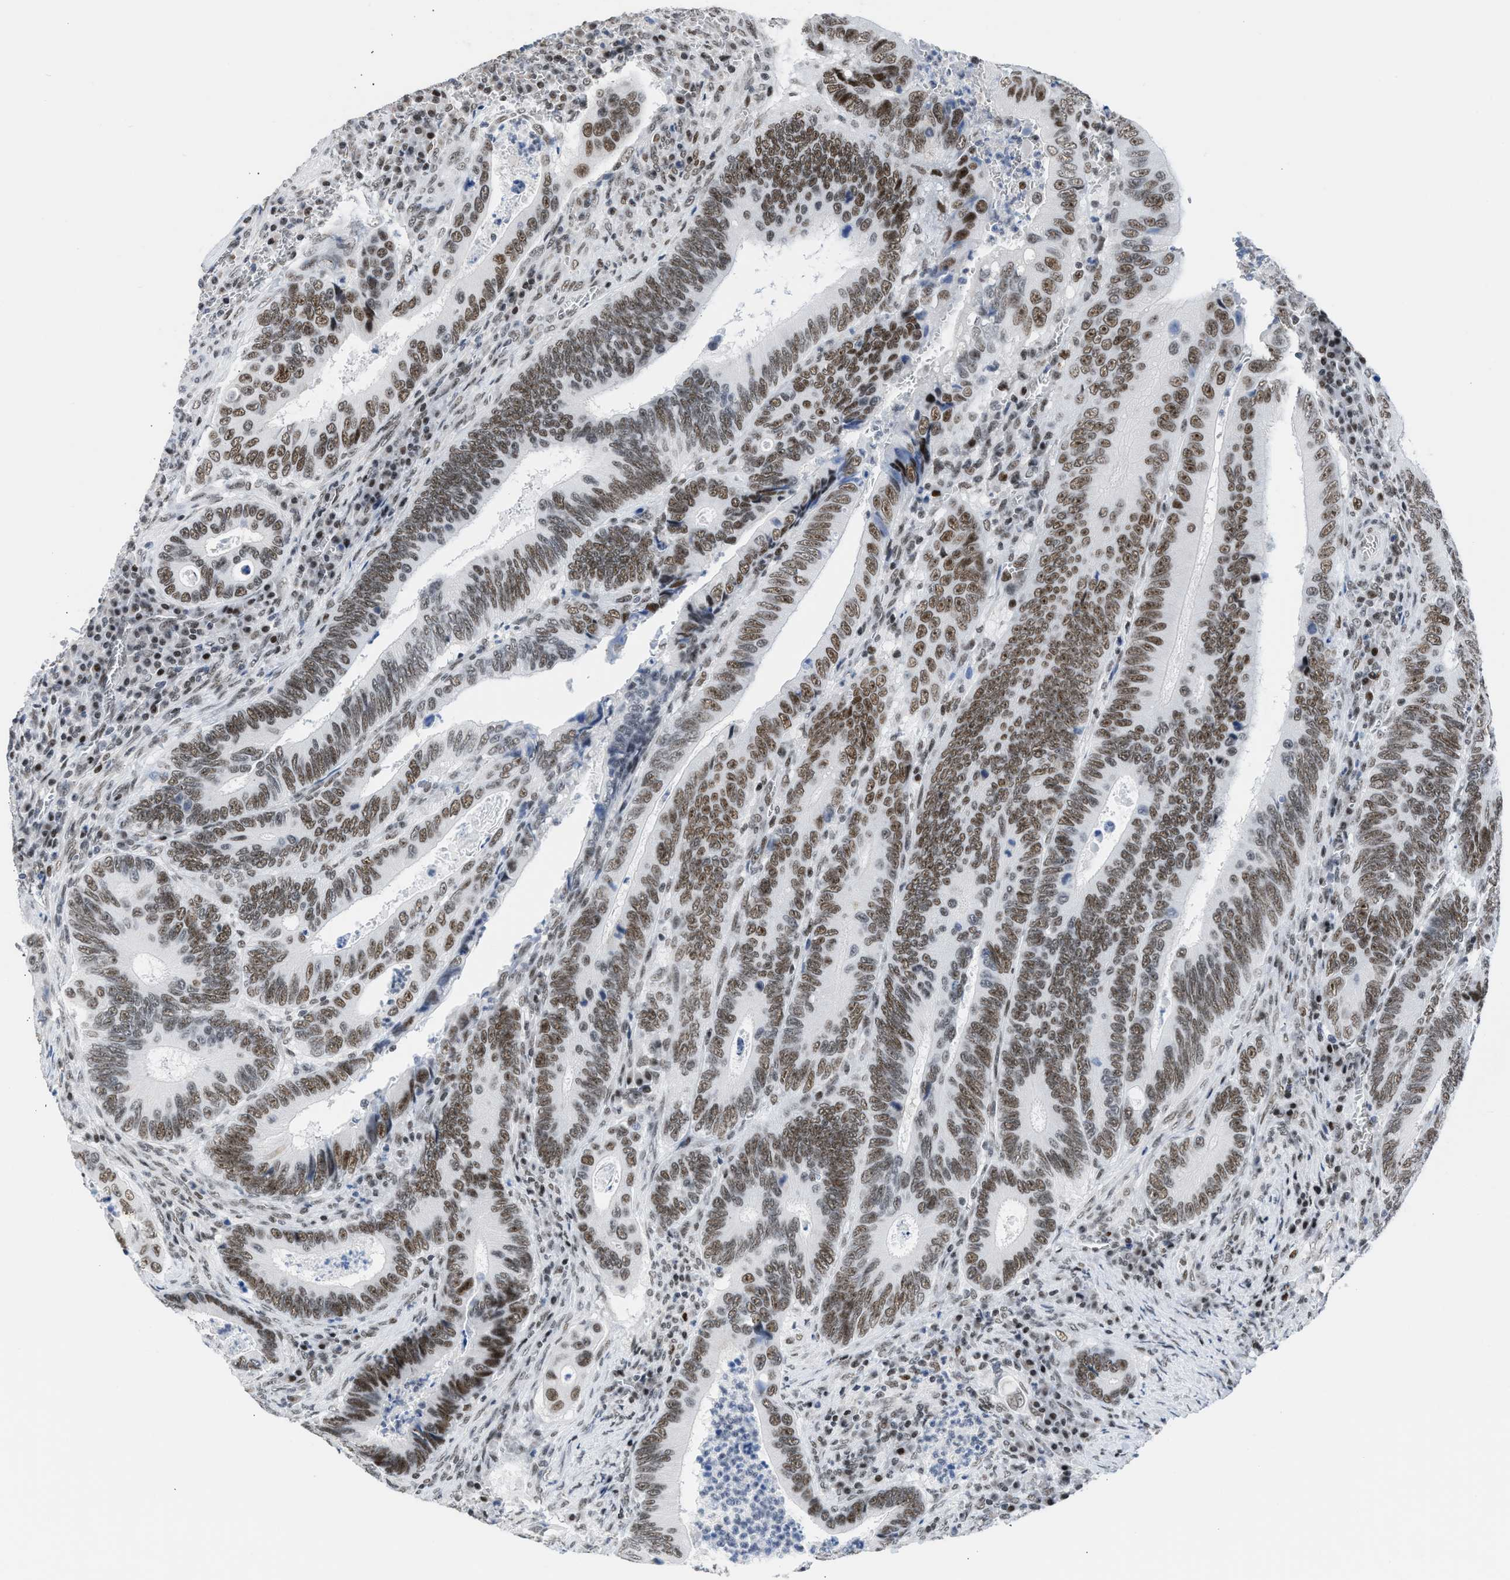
{"staining": {"intensity": "moderate", "quantity": ">75%", "location": "nuclear"}, "tissue": "colorectal cancer", "cell_type": "Tumor cells", "image_type": "cancer", "snomed": [{"axis": "morphology", "description": "Inflammation, NOS"}, {"axis": "morphology", "description": "Adenocarcinoma, NOS"}, {"axis": "topography", "description": "Colon"}], "caption": "Adenocarcinoma (colorectal) tissue demonstrates moderate nuclear staining in about >75% of tumor cells (DAB (3,3'-diaminobenzidine) IHC with brightfield microscopy, high magnification).", "gene": "TERF2IP", "patient": {"sex": "male", "age": 72}}